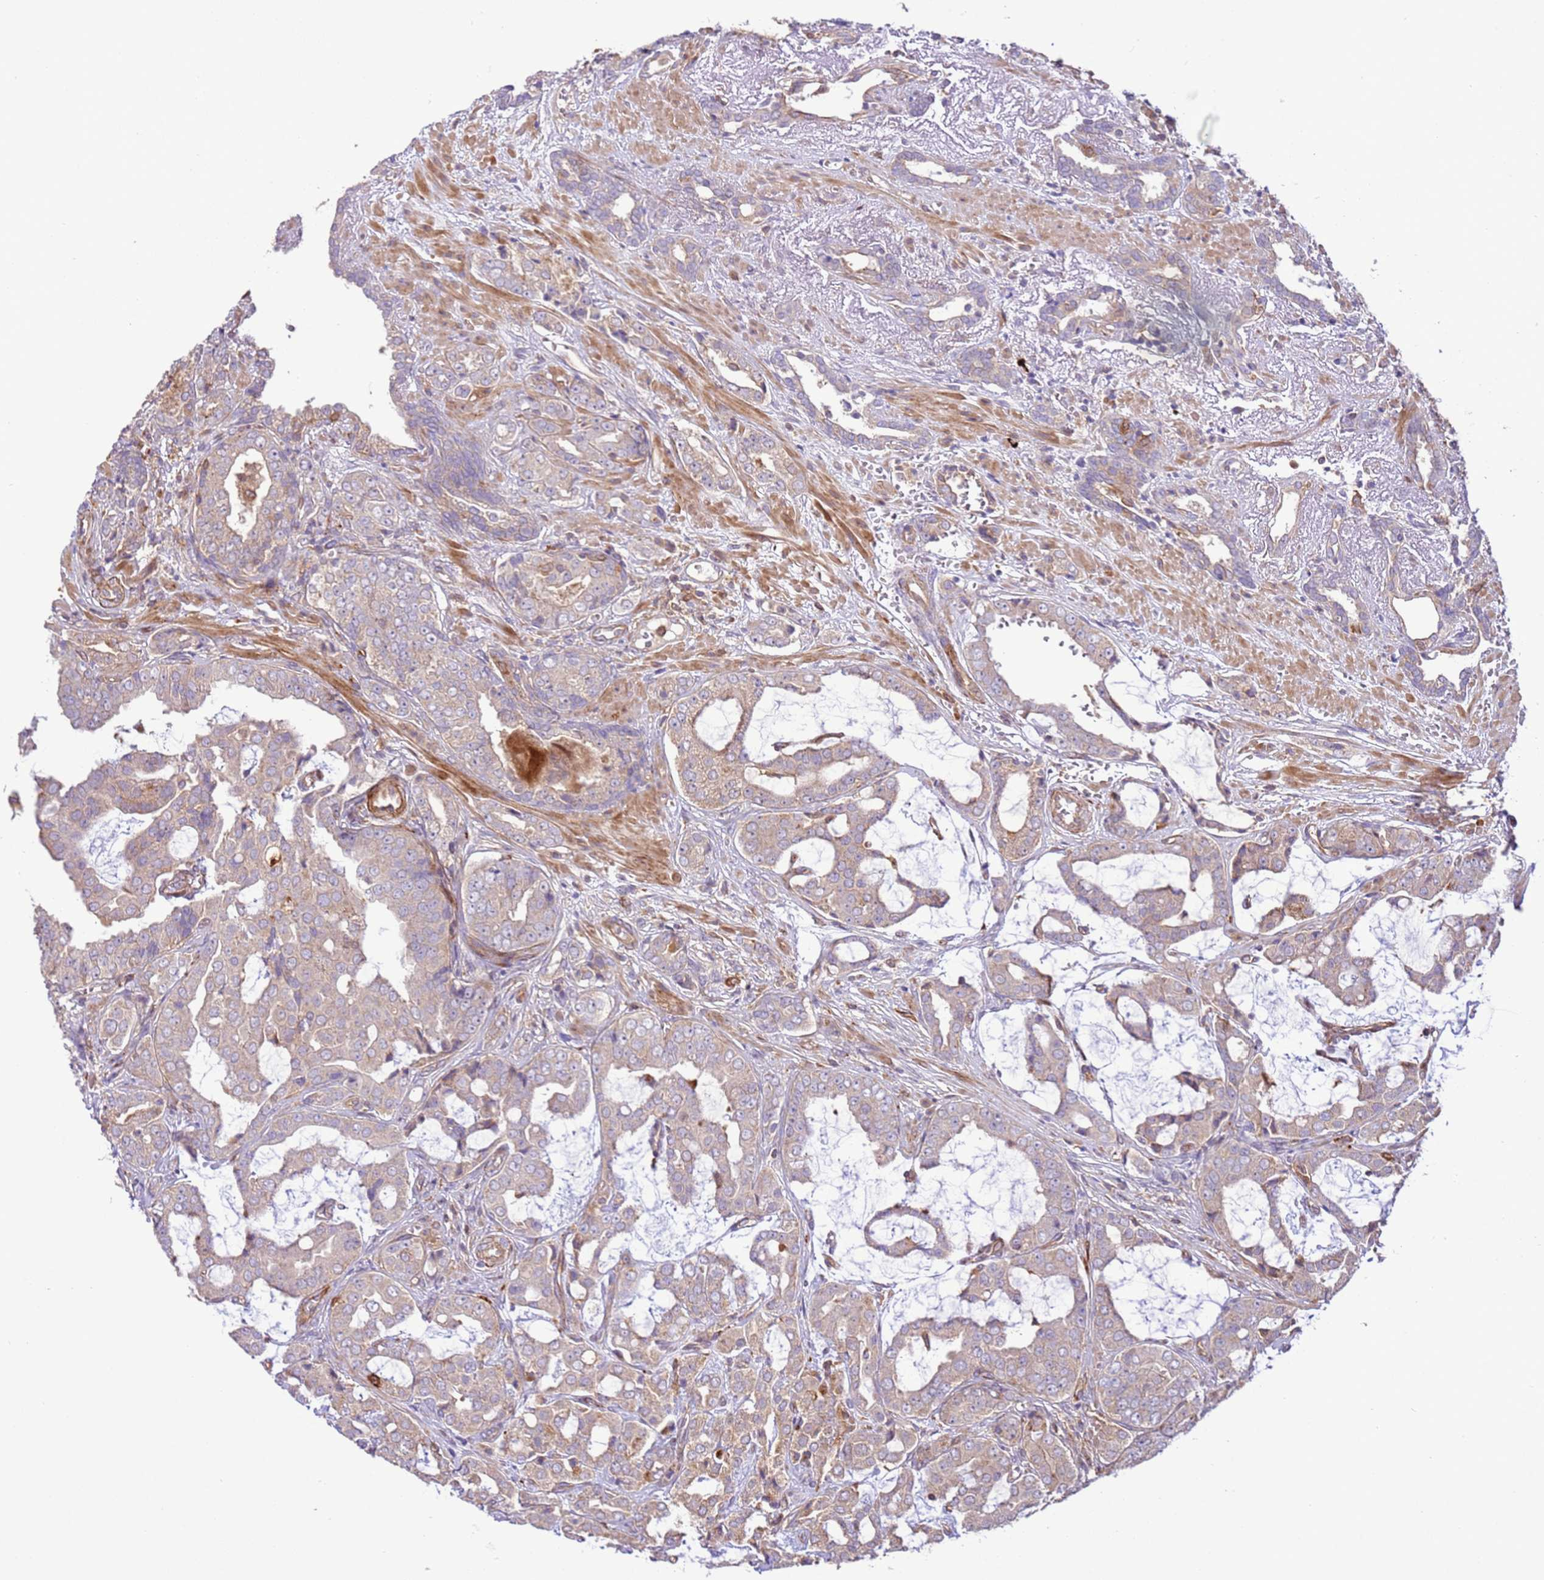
{"staining": {"intensity": "weak", "quantity": "25%-75%", "location": "cytoplasmic/membranous"}, "tissue": "prostate cancer", "cell_type": "Tumor cells", "image_type": "cancer", "snomed": [{"axis": "morphology", "description": "Adenocarcinoma, High grade"}, {"axis": "topography", "description": "Prostate"}], "caption": "Human prostate adenocarcinoma (high-grade) stained with a brown dye displays weak cytoplasmic/membranous positive staining in approximately 25%-75% of tumor cells.", "gene": "ZNF624", "patient": {"sex": "male", "age": 71}}